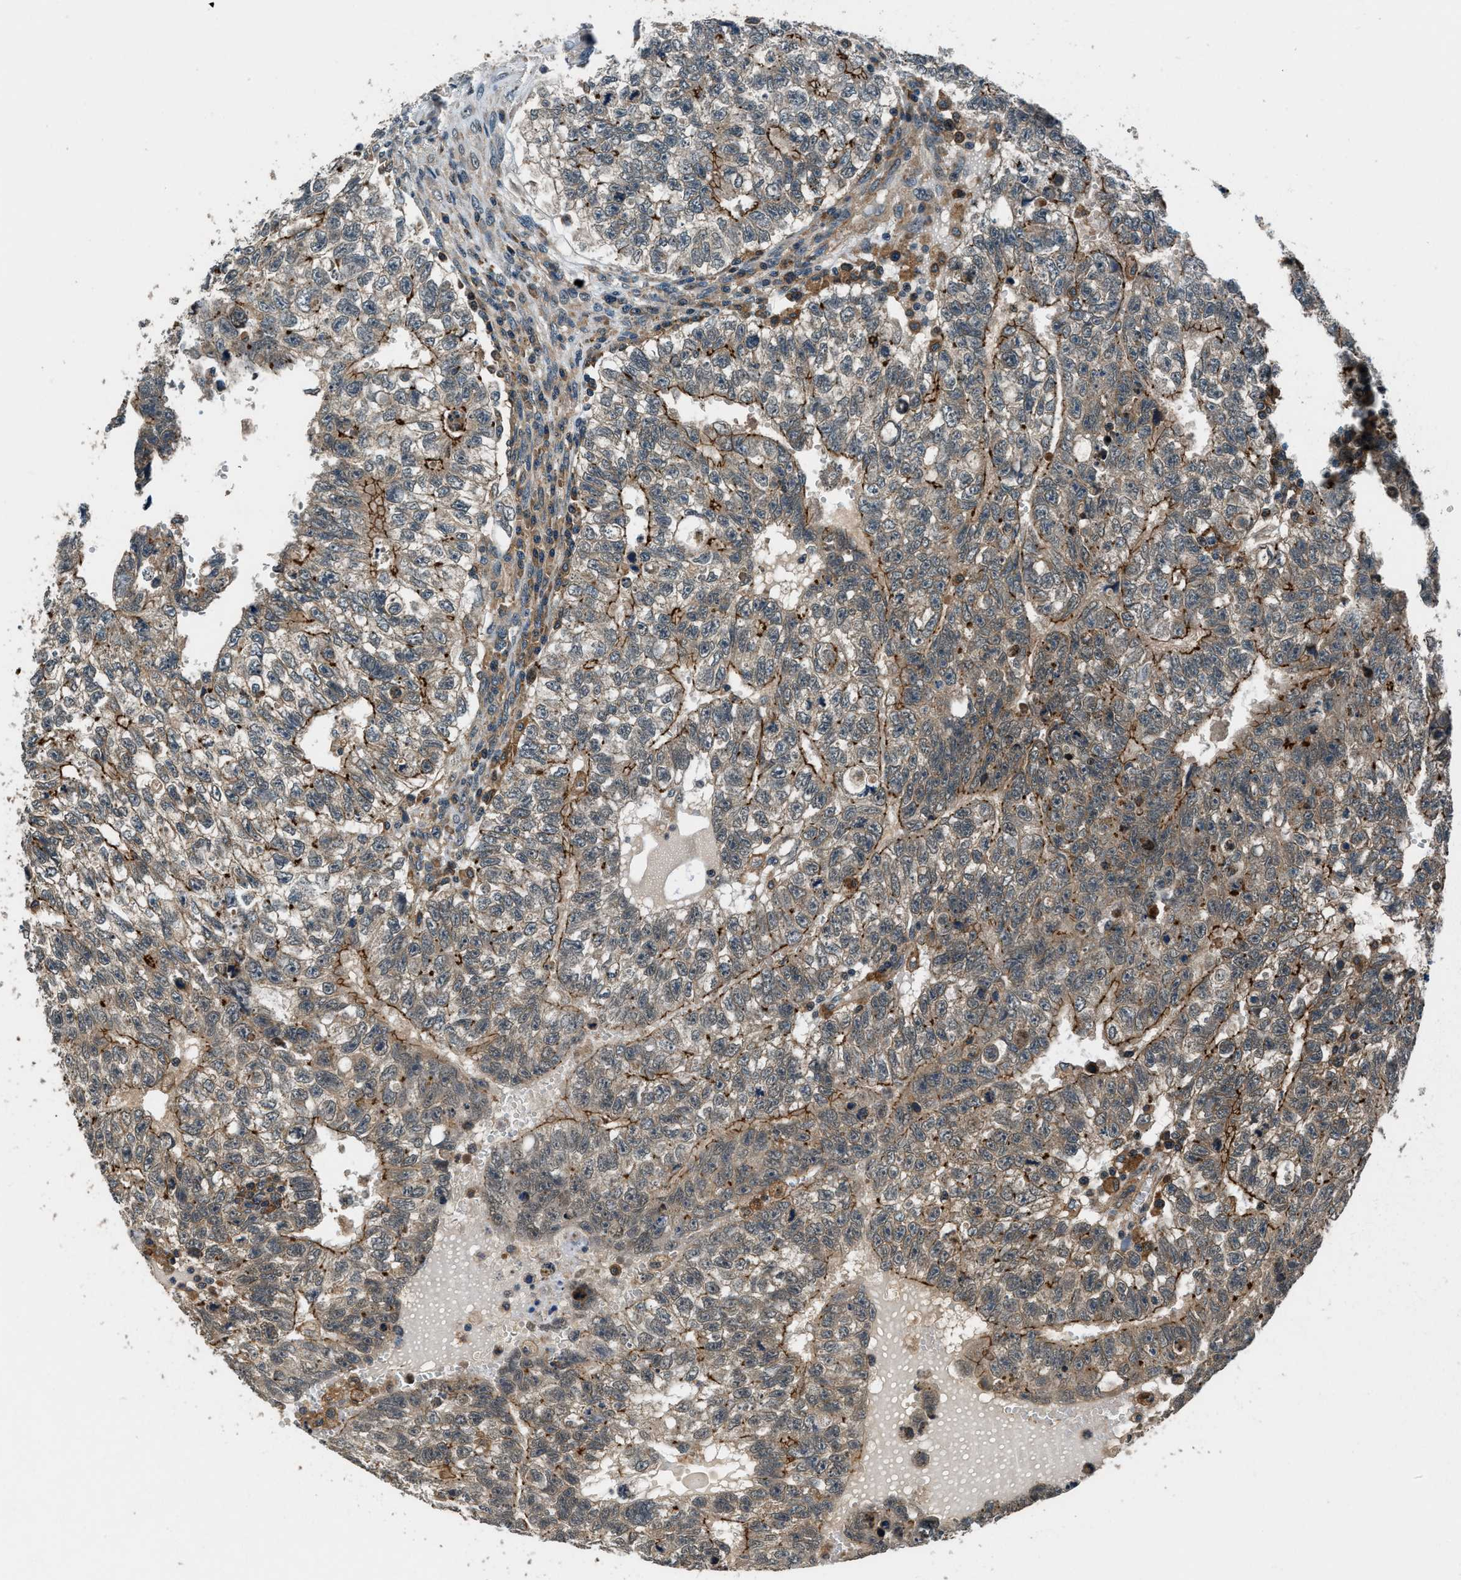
{"staining": {"intensity": "moderate", "quantity": "25%-75%", "location": "cytoplasmic/membranous"}, "tissue": "testis cancer", "cell_type": "Tumor cells", "image_type": "cancer", "snomed": [{"axis": "morphology", "description": "Seminoma, NOS"}, {"axis": "morphology", "description": "Carcinoma, Embryonal, NOS"}, {"axis": "topography", "description": "Testis"}], "caption": "Brown immunohistochemical staining in testis seminoma displays moderate cytoplasmic/membranous positivity in approximately 25%-75% of tumor cells.", "gene": "ARHGEF11", "patient": {"sex": "male", "age": 38}}